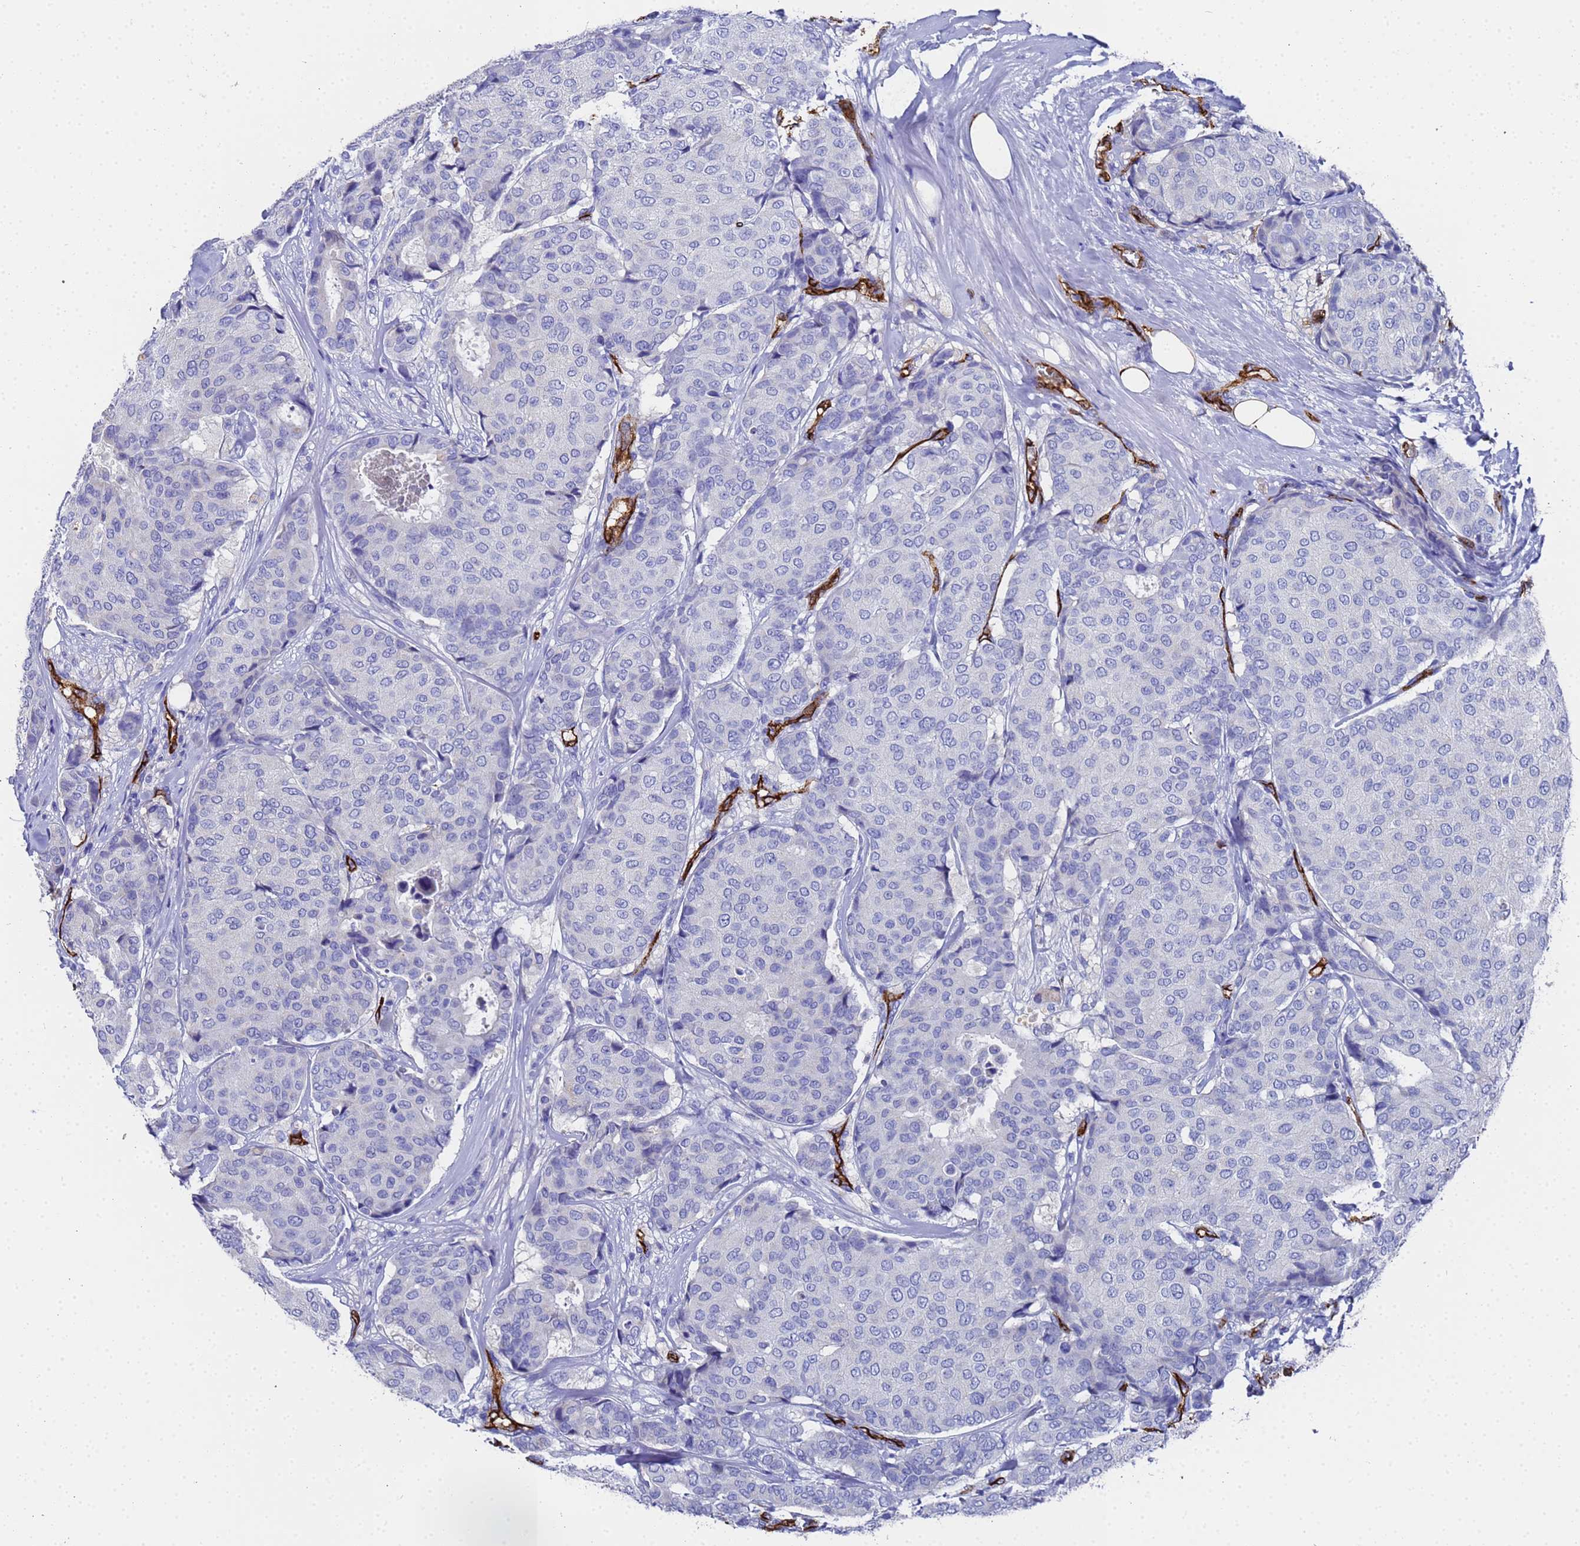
{"staining": {"intensity": "negative", "quantity": "none", "location": "none"}, "tissue": "breast cancer", "cell_type": "Tumor cells", "image_type": "cancer", "snomed": [{"axis": "morphology", "description": "Duct carcinoma"}, {"axis": "topography", "description": "Breast"}], "caption": "IHC micrograph of human breast invasive ductal carcinoma stained for a protein (brown), which exhibits no positivity in tumor cells.", "gene": "ADIPOQ", "patient": {"sex": "female", "age": 75}}